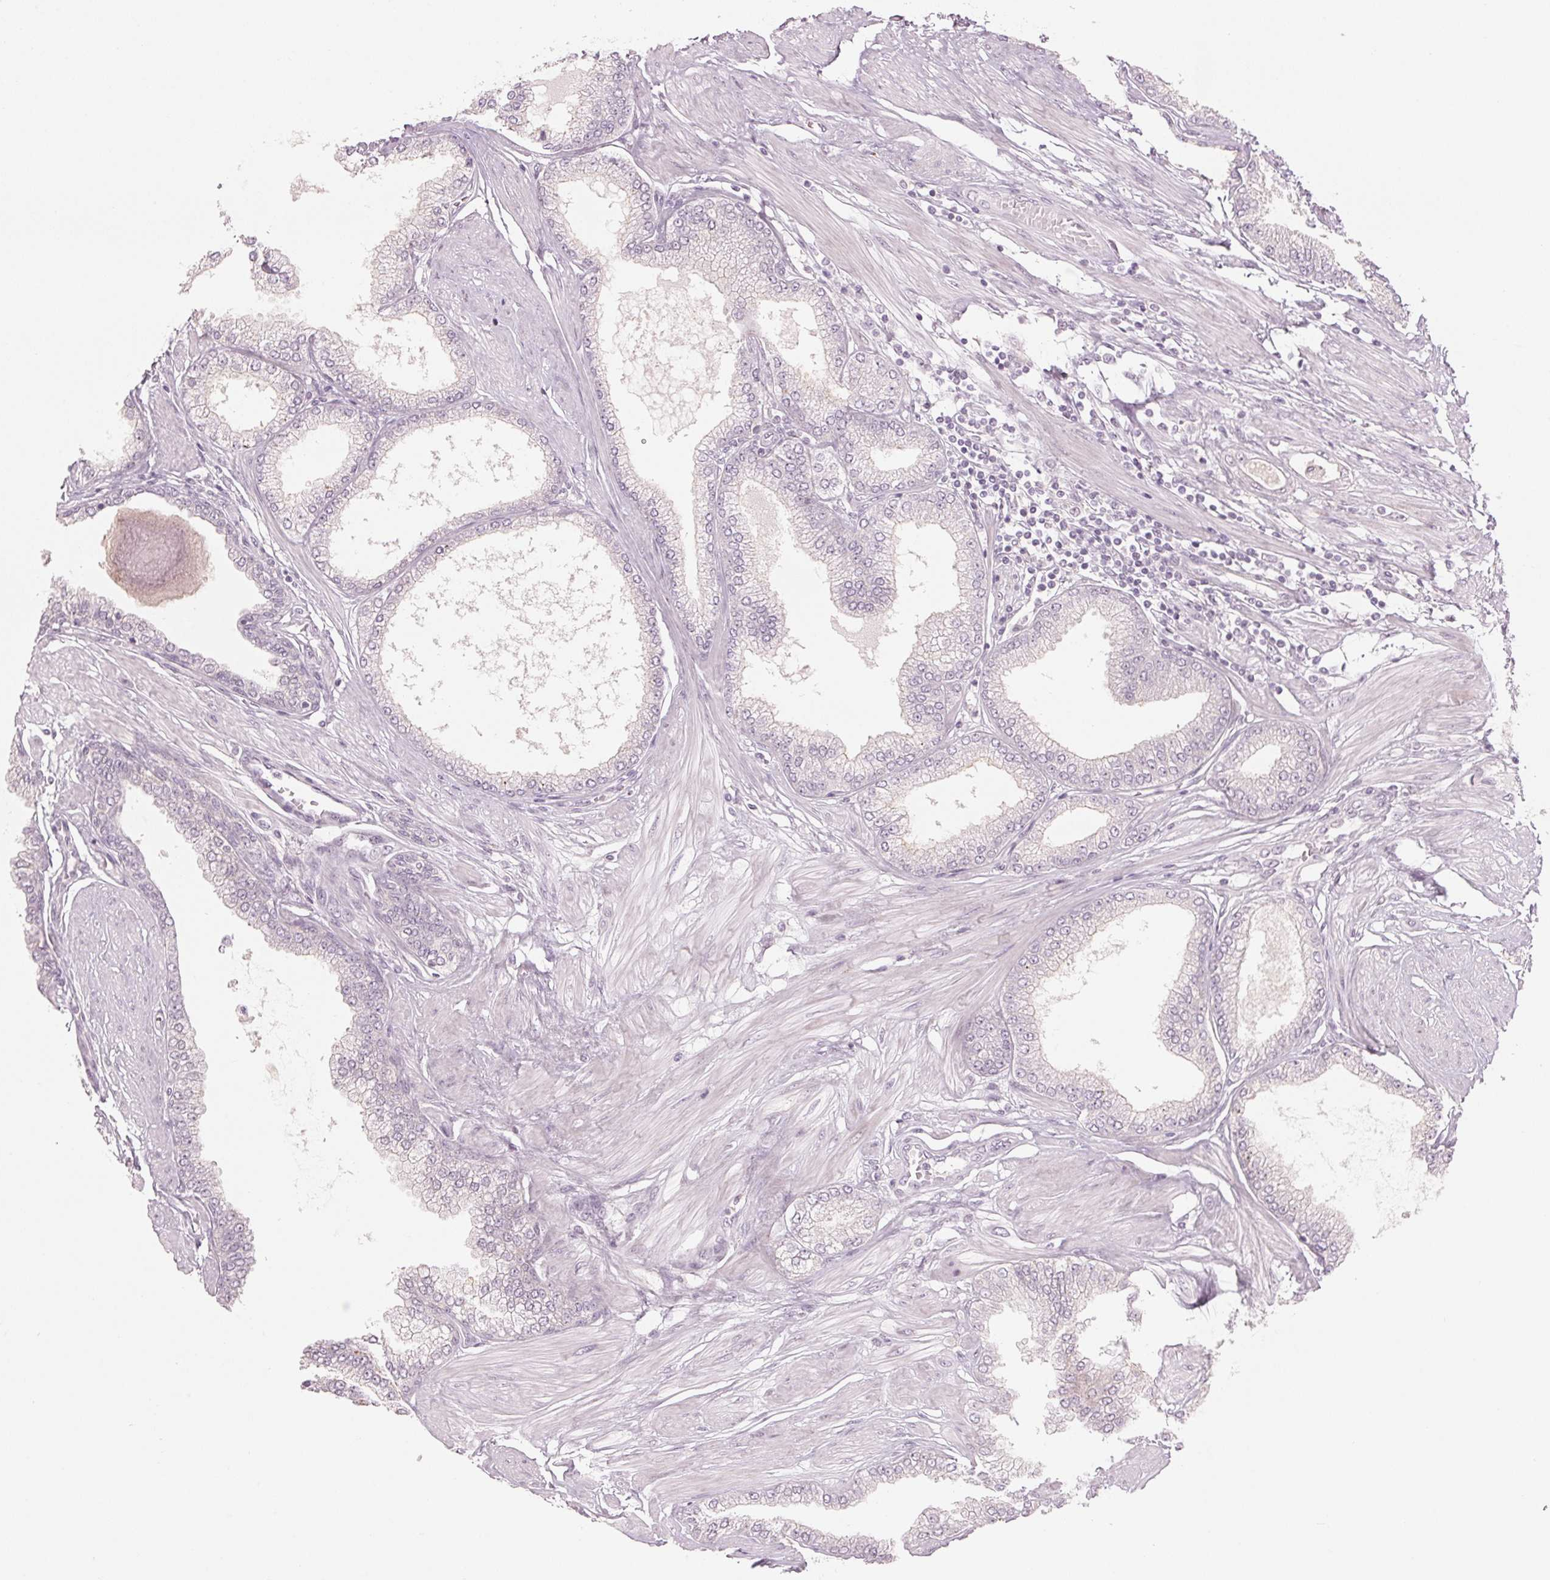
{"staining": {"intensity": "negative", "quantity": "none", "location": "none"}, "tissue": "prostate cancer", "cell_type": "Tumor cells", "image_type": "cancer", "snomed": [{"axis": "morphology", "description": "Adenocarcinoma, Low grade"}, {"axis": "topography", "description": "Prostate"}], "caption": "The micrograph shows no significant expression in tumor cells of prostate cancer (low-grade adenocarcinoma).", "gene": "TMED6", "patient": {"sex": "male", "age": 55}}